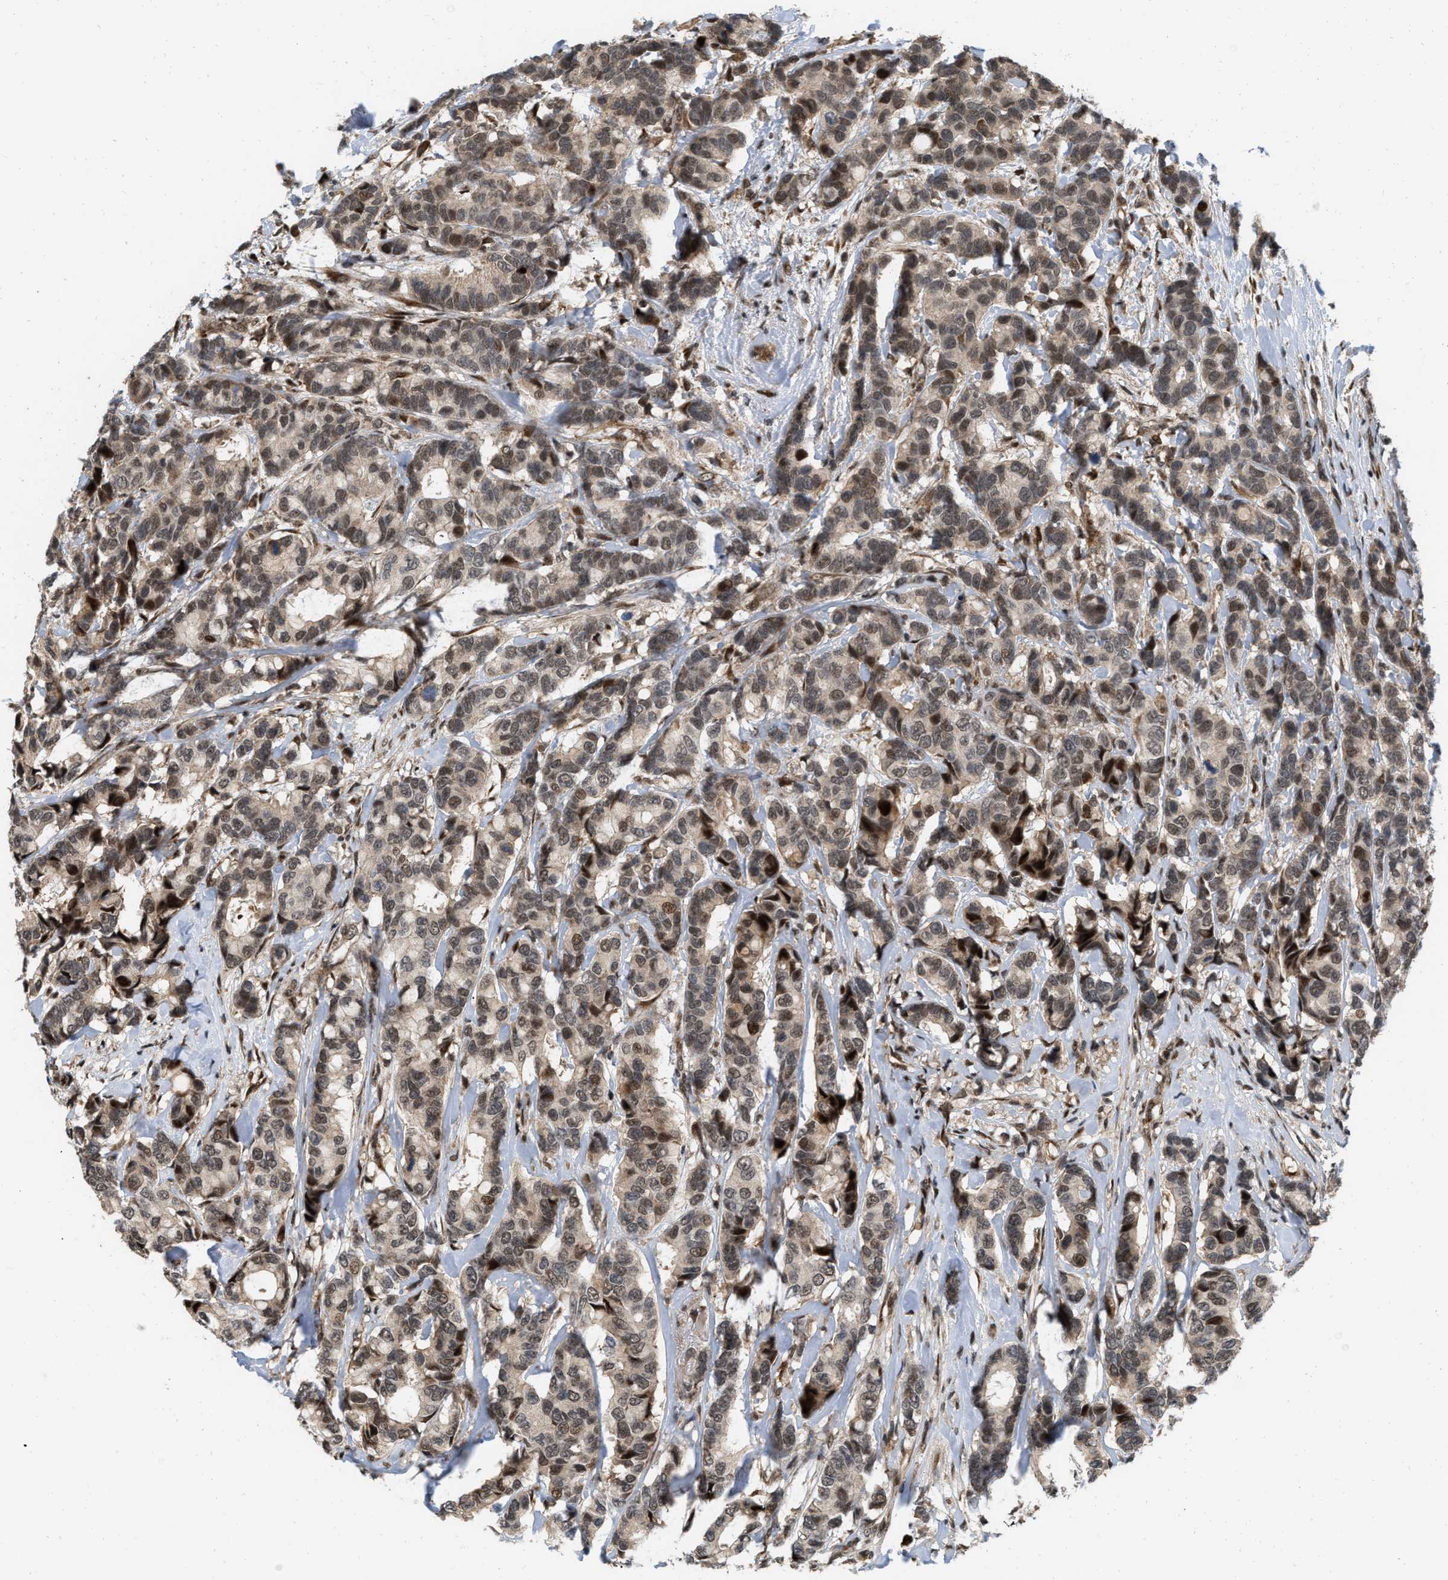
{"staining": {"intensity": "moderate", "quantity": ">75%", "location": "nuclear"}, "tissue": "breast cancer", "cell_type": "Tumor cells", "image_type": "cancer", "snomed": [{"axis": "morphology", "description": "Duct carcinoma"}, {"axis": "topography", "description": "Breast"}], "caption": "Moderate nuclear positivity is present in approximately >75% of tumor cells in intraductal carcinoma (breast). (DAB (3,3'-diaminobenzidine) = brown stain, brightfield microscopy at high magnification).", "gene": "ANKRD11", "patient": {"sex": "female", "age": 87}}